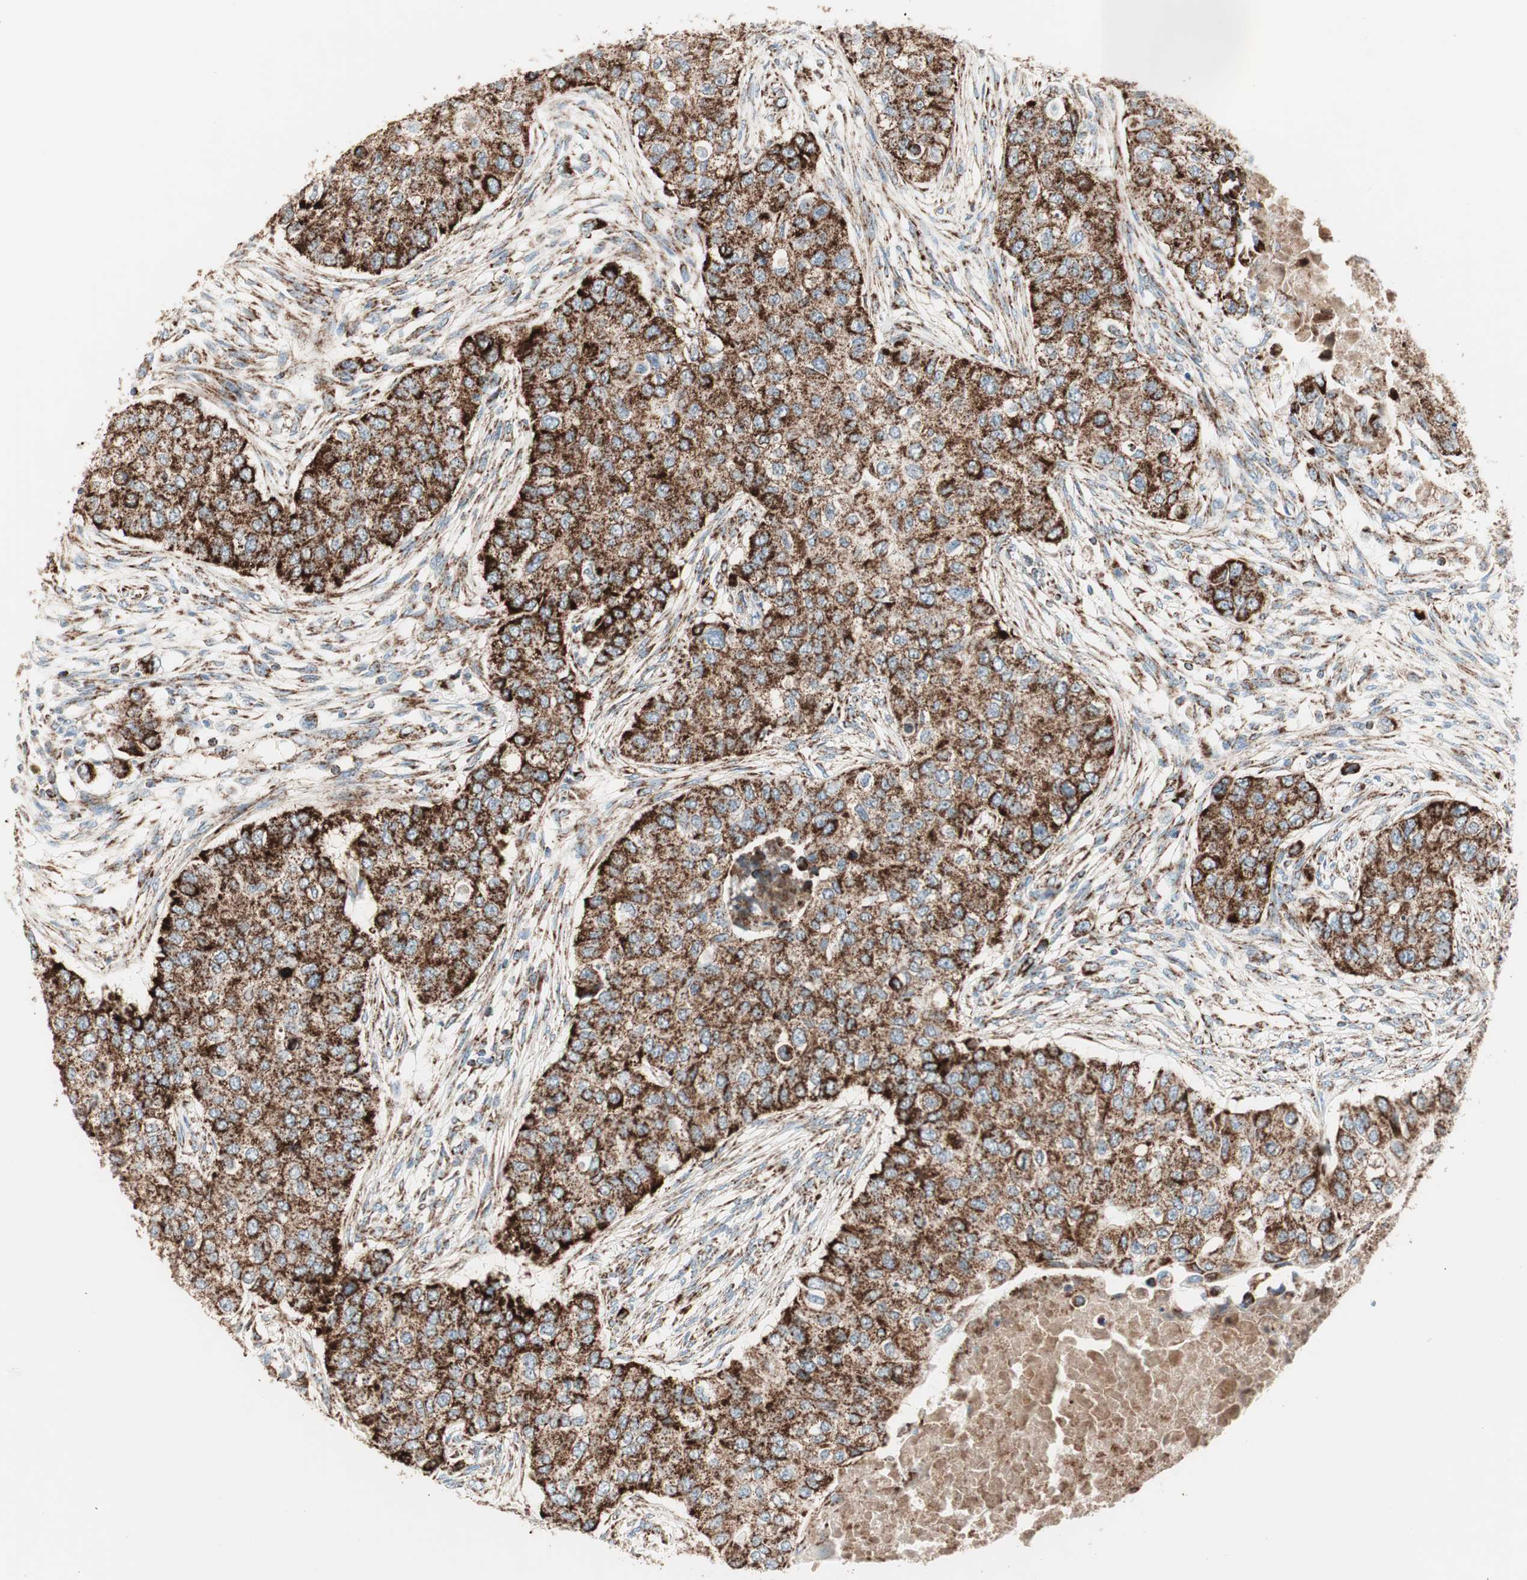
{"staining": {"intensity": "strong", "quantity": ">75%", "location": "cytoplasmic/membranous"}, "tissue": "breast cancer", "cell_type": "Tumor cells", "image_type": "cancer", "snomed": [{"axis": "morphology", "description": "Normal tissue, NOS"}, {"axis": "morphology", "description": "Duct carcinoma"}, {"axis": "topography", "description": "Breast"}], "caption": "This photomicrograph demonstrates immunohistochemistry (IHC) staining of human intraductal carcinoma (breast), with high strong cytoplasmic/membranous expression in approximately >75% of tumor cells.", "gene": "TOMM20", "patient": {"sex": "female", "age": 49}}